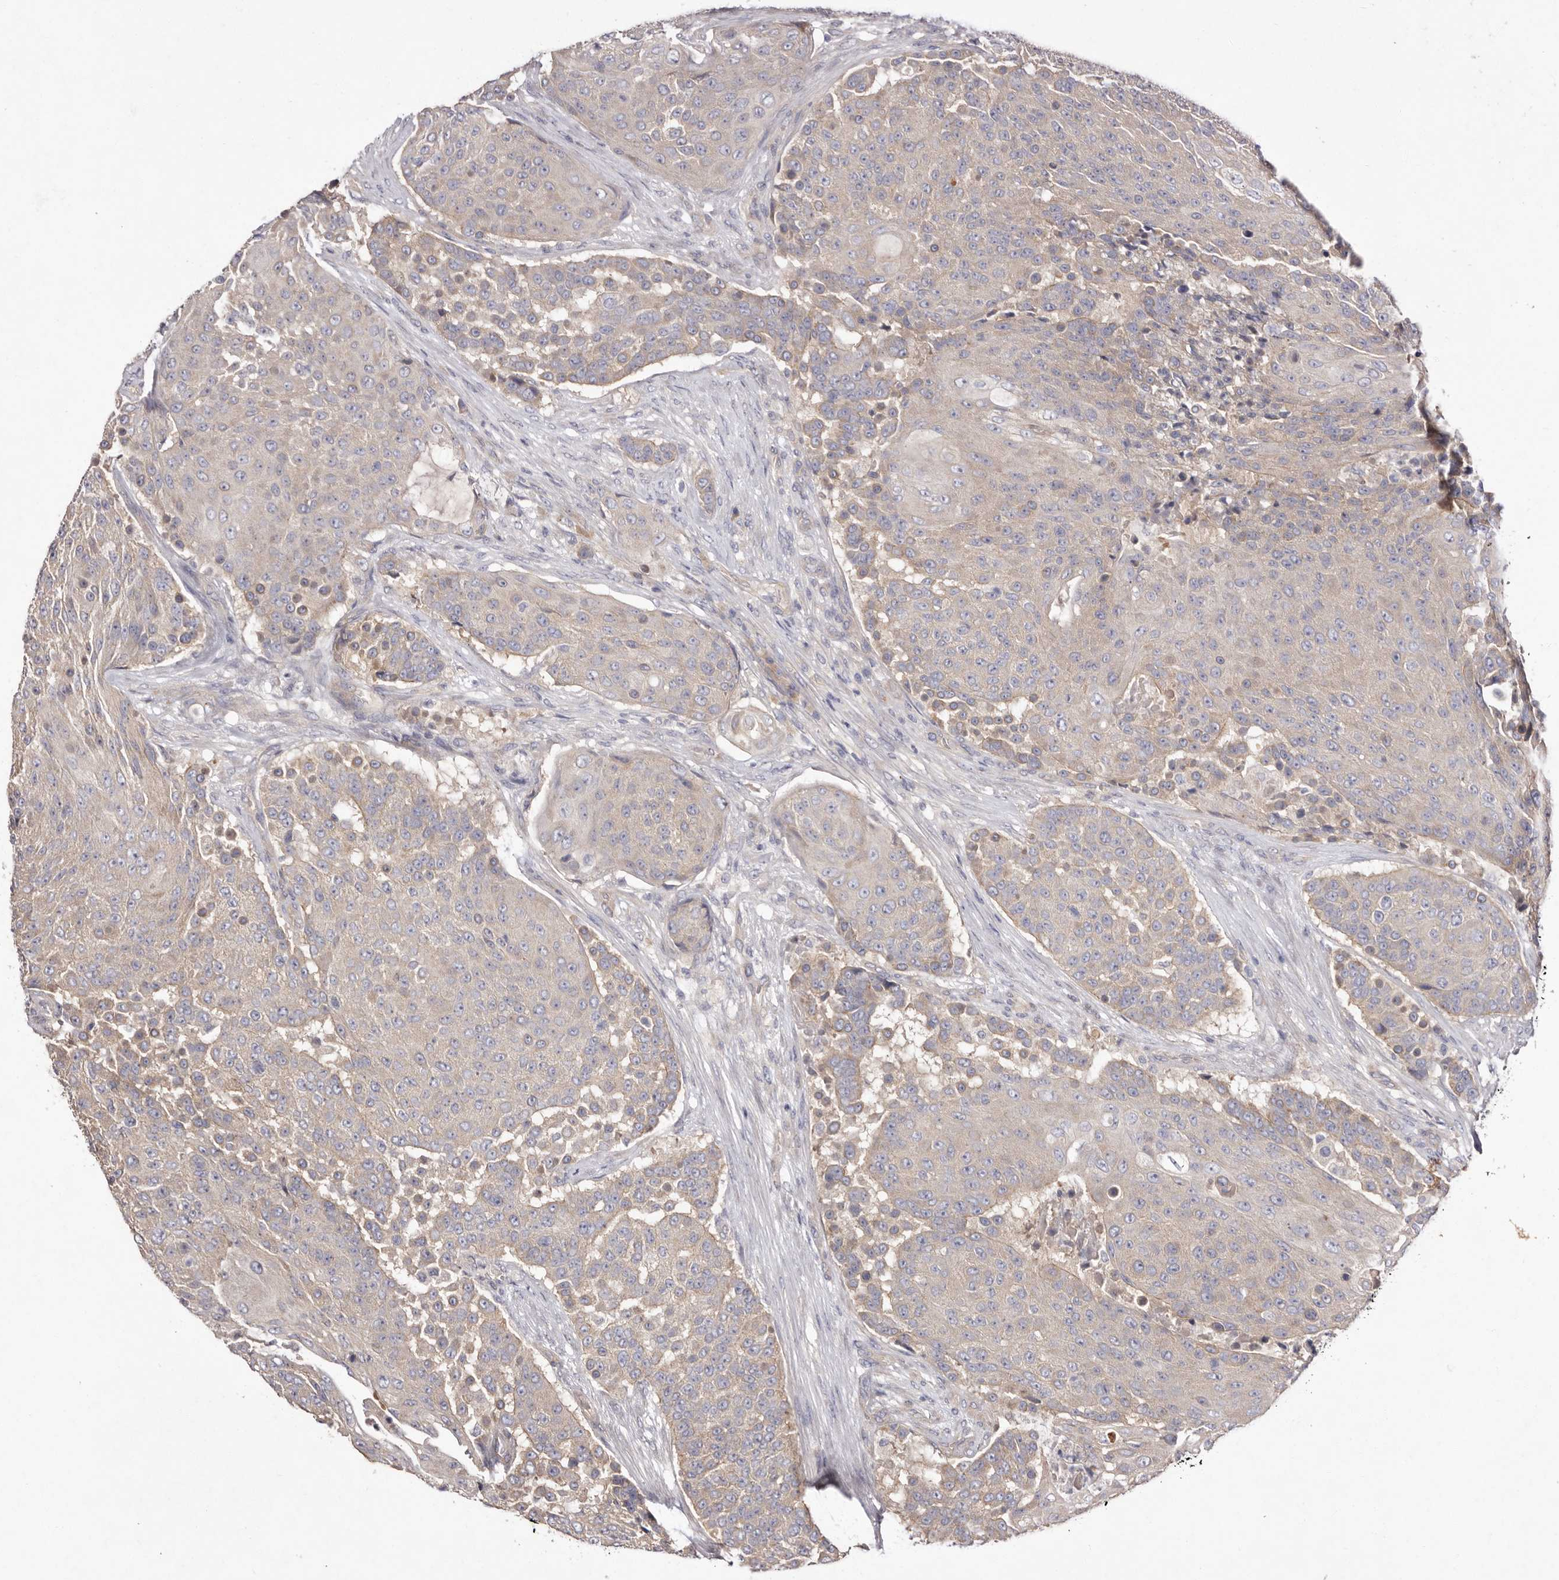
{"staining": {"intensity": "weak", "quantity": "<25%", "location": "cytoplasmic/membranous"}, "tissue": "urothelial cancer", "cell_type": "Tumor cells", "image_type": "cancer", "snomed": [{"axis": "morphology", "description": "Urothelial carcinoma, High grade"}, {"axis": "topography", "description": "Urinary bladder"}], "caption": "IHC histopathology image of human urothelial carcinoma (high-grade) stained for a protein (brown), which demonstrates no positivity in tumor cells. (Brightfield microscopy of DAB immunohistochemistry (IHC) at high magnification).", "gene": "FAM167B", "patient": {"sex": "female", "age": 63}}